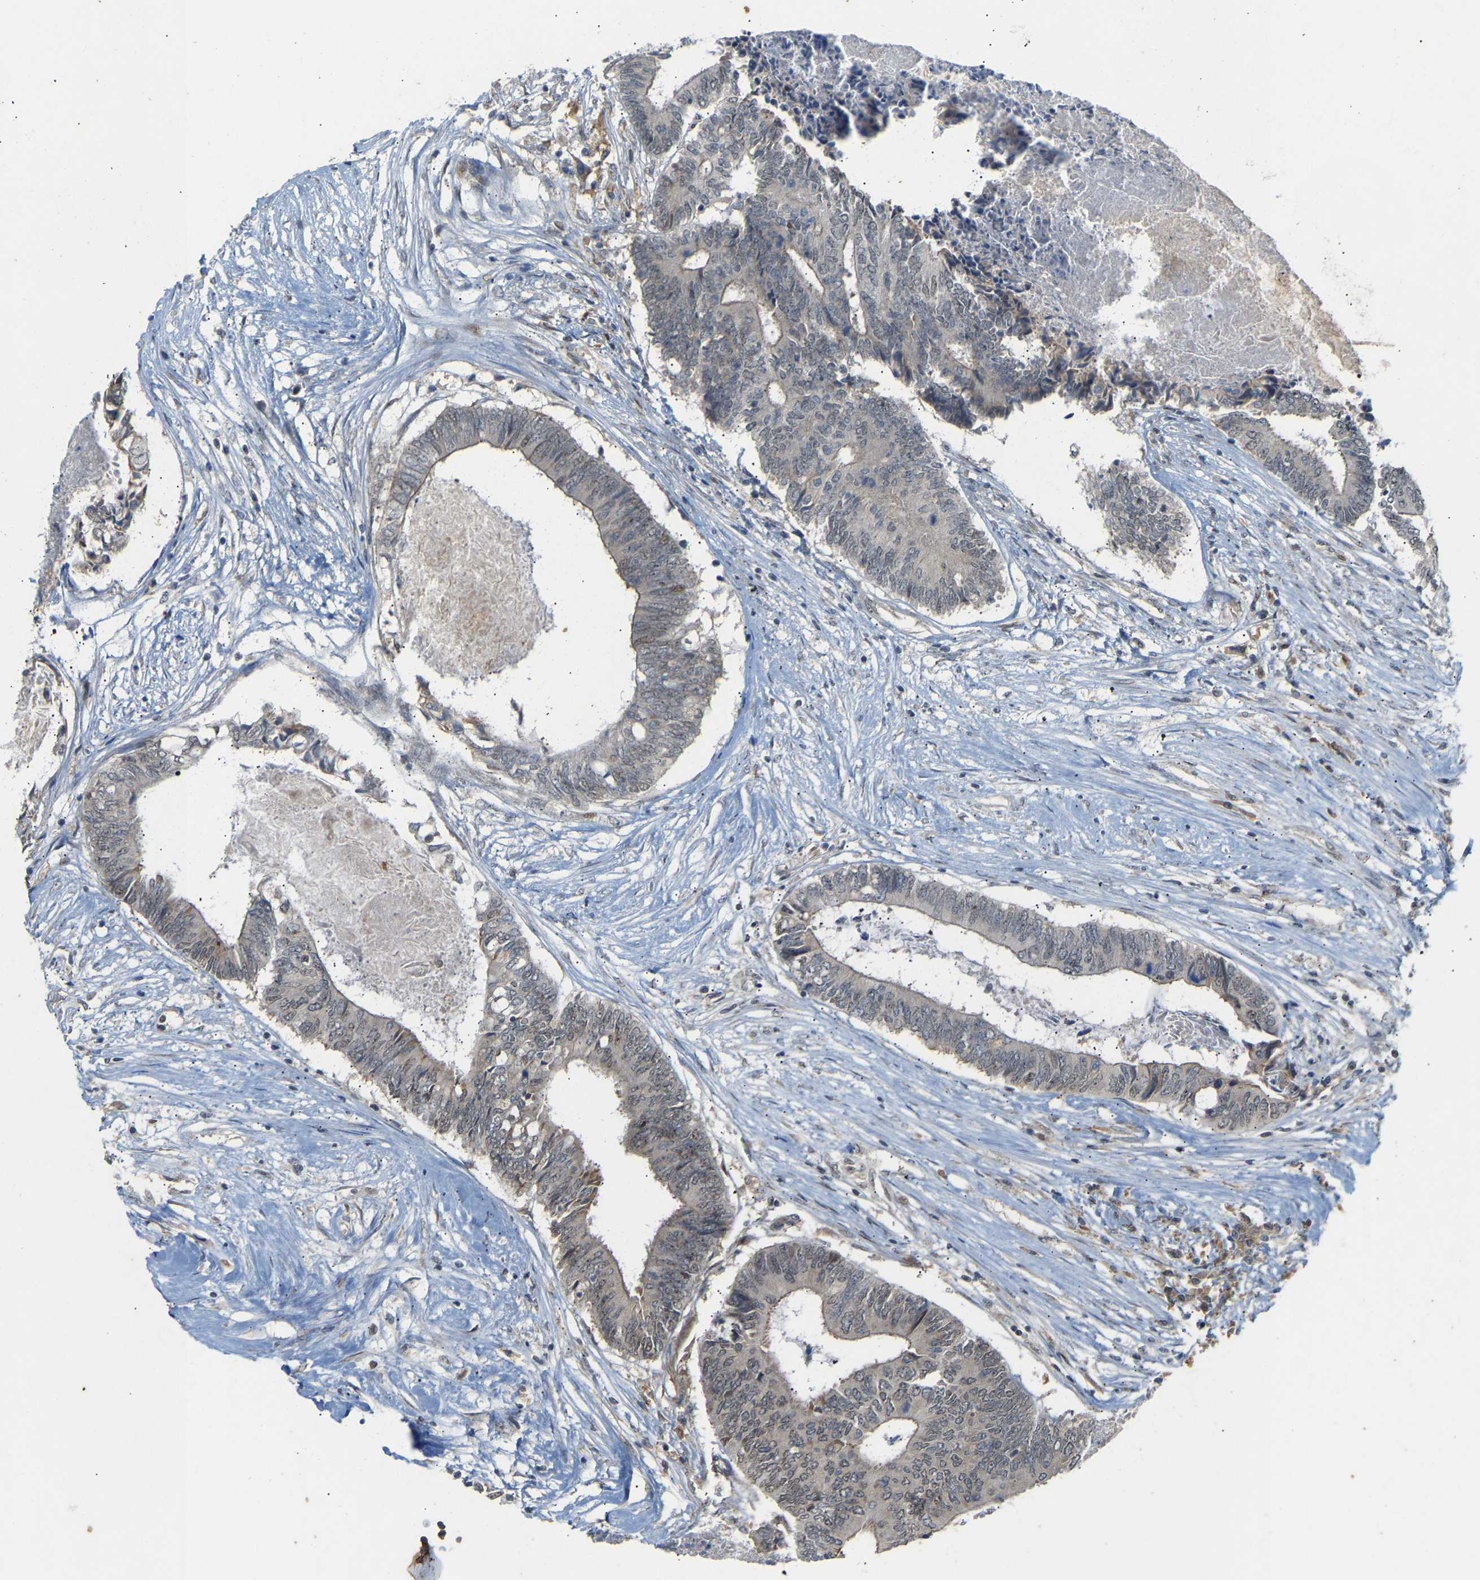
{"staining": {"intensity": "negative", "quantity": "none", "location": "none"}, "tissue": "colorectal cancer", "cell_type": "Tumor cells", "image_type": "cancer", "snomed": [{"axis": "morphology", "description": "Adenocarcinoma, NOS"}, {"axis": "topography", "description": "Rectum"}], "caption": "This is an immunohistochemistry histopathology image of human colorectal adenocarcinoma. There is no positivity in tumor cells.", "gene": "PTPN4", "patient": {"sex": "male", "age": 63}}